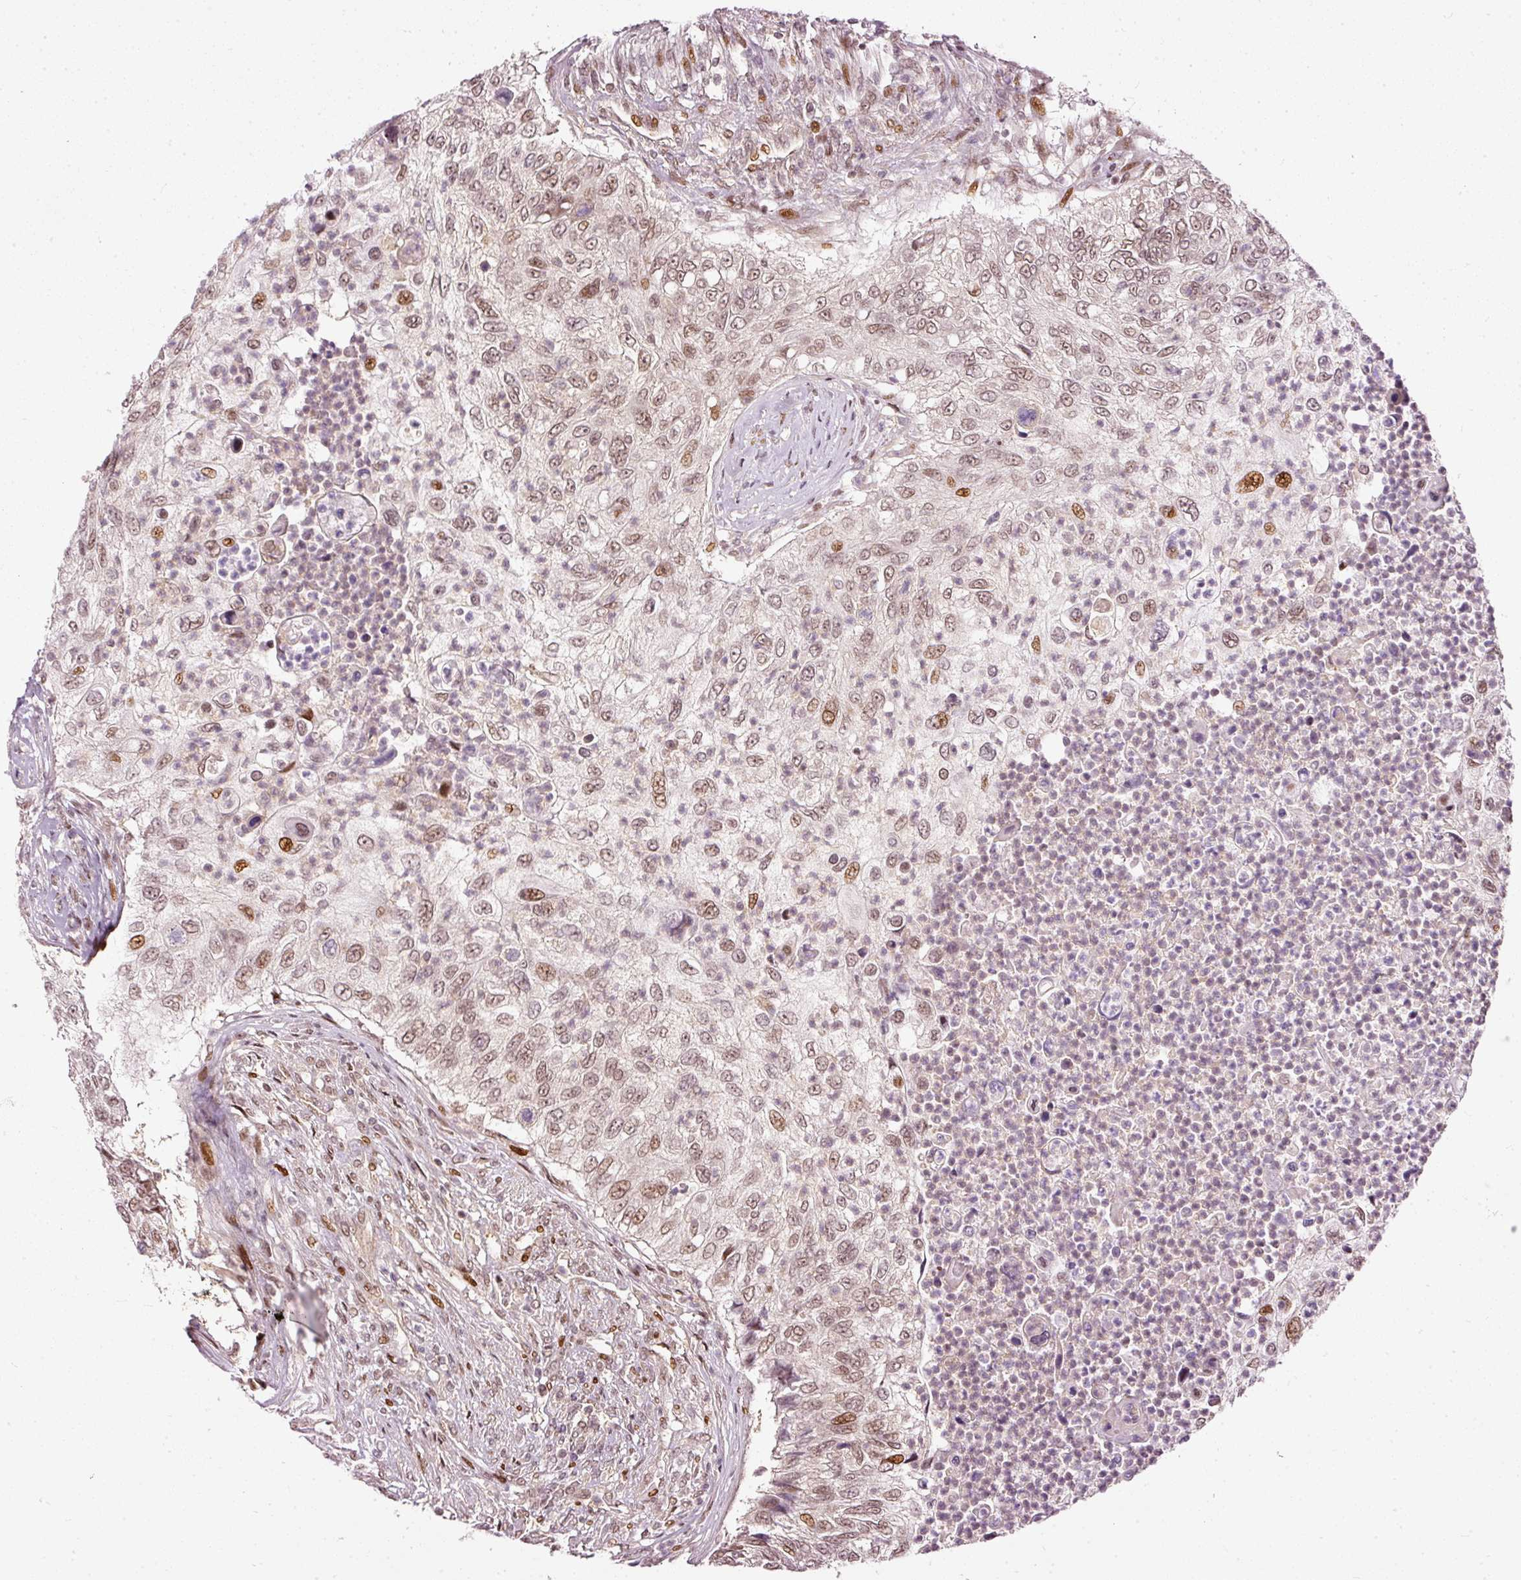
{"staining": {"intensity": "moderate", "quantity": ">75%", "location": "nuclear"}, "tissue": "urothelial cancer", "cell_type": "Tumor cells", "image_type": "cancer", "snomed": [{"axis": "morphology", "description": "Urothelial carcinoma, High grade"}, {"axis": "topography", "description": "Urinary bladder"}], "caption": "Urothelial cancer tissue reveals moderate nuclear expression in about >75% of tumor cells, visualized by immunohistochemistry.", "gene": "ZNF778", "patient": {"sex": "female", "age": 60}}